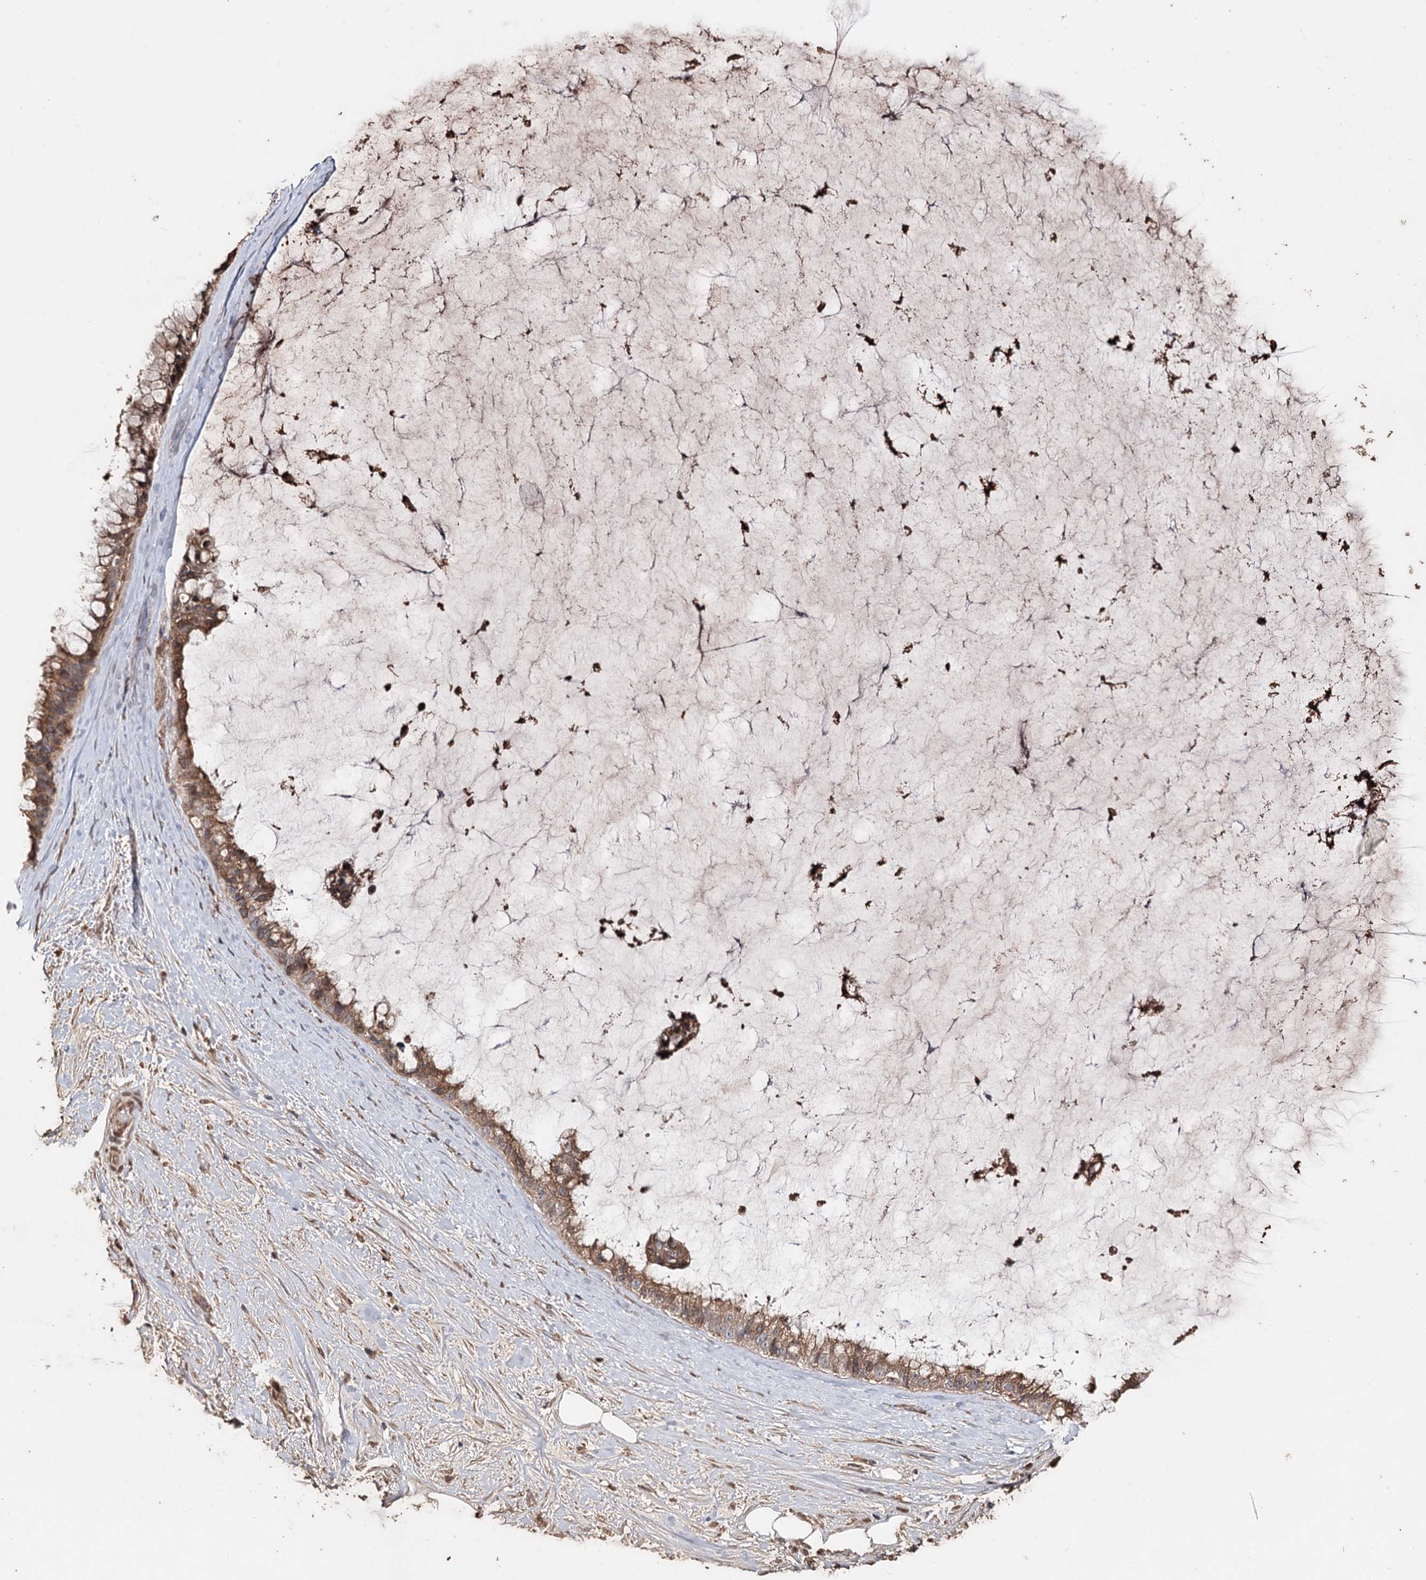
{"staining": {"intensity": "moderate", "quantity": ">75%", "location": "cytoplasmic/membranous"}, "tissue": "ovarian cancer", "cell_type": "Tumor cells", "image_type": "cancer", "snomed": [{"axis": "morphology", "description": "Cystadenocarcinoma, mucinous, NOS"}, {"axis": "topography", "description": "Ovary"}], "caption": "Ovarian cancer stained with a protein marker displays moderate staining in tumor cells.", "gene": "SYVN1", "patient": {"sex": "female", "age": 39}}